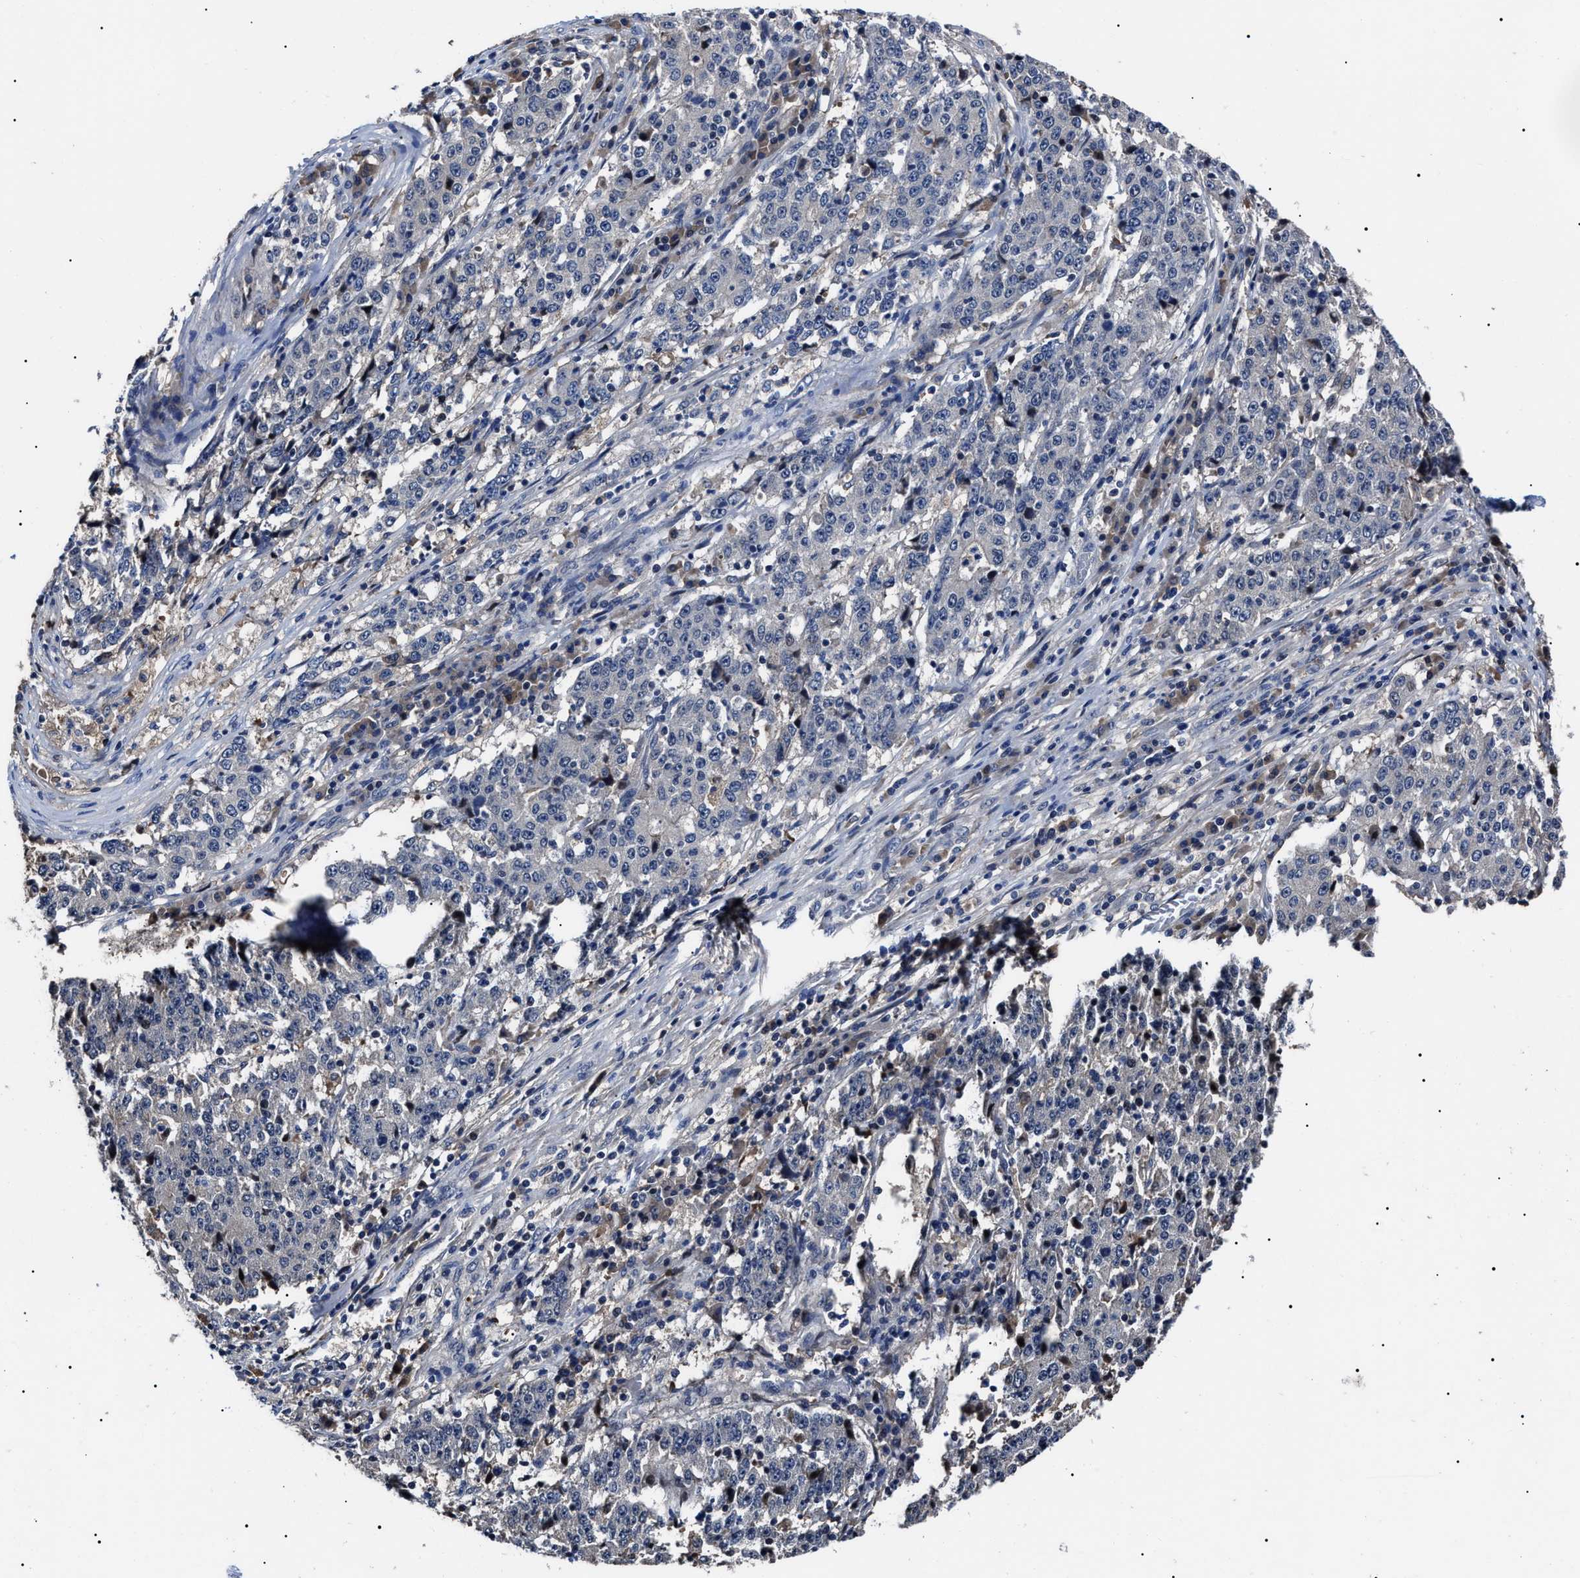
{"staining": {"intensity": "negative", "quantity": "none", "location": "none"}, "tissue": "stomach cancer", "cell_type": "Tumor cells", "image_type": "cancer", "snomed": [{"axis": "morphology", "description": "Adenocarcinoma, NOS"}, {"axis": "topography", "description": "Stomach"}], "caption": "IHC micrograph of neoplastic tissue: human stomach adenocarcinoma stained with DAB (3,3'-diaminobenzidine) demonstrates no significant protein staining in tumor cells.", "gene": "IFT81", "patient": {"sex": "male", "age": 59}}